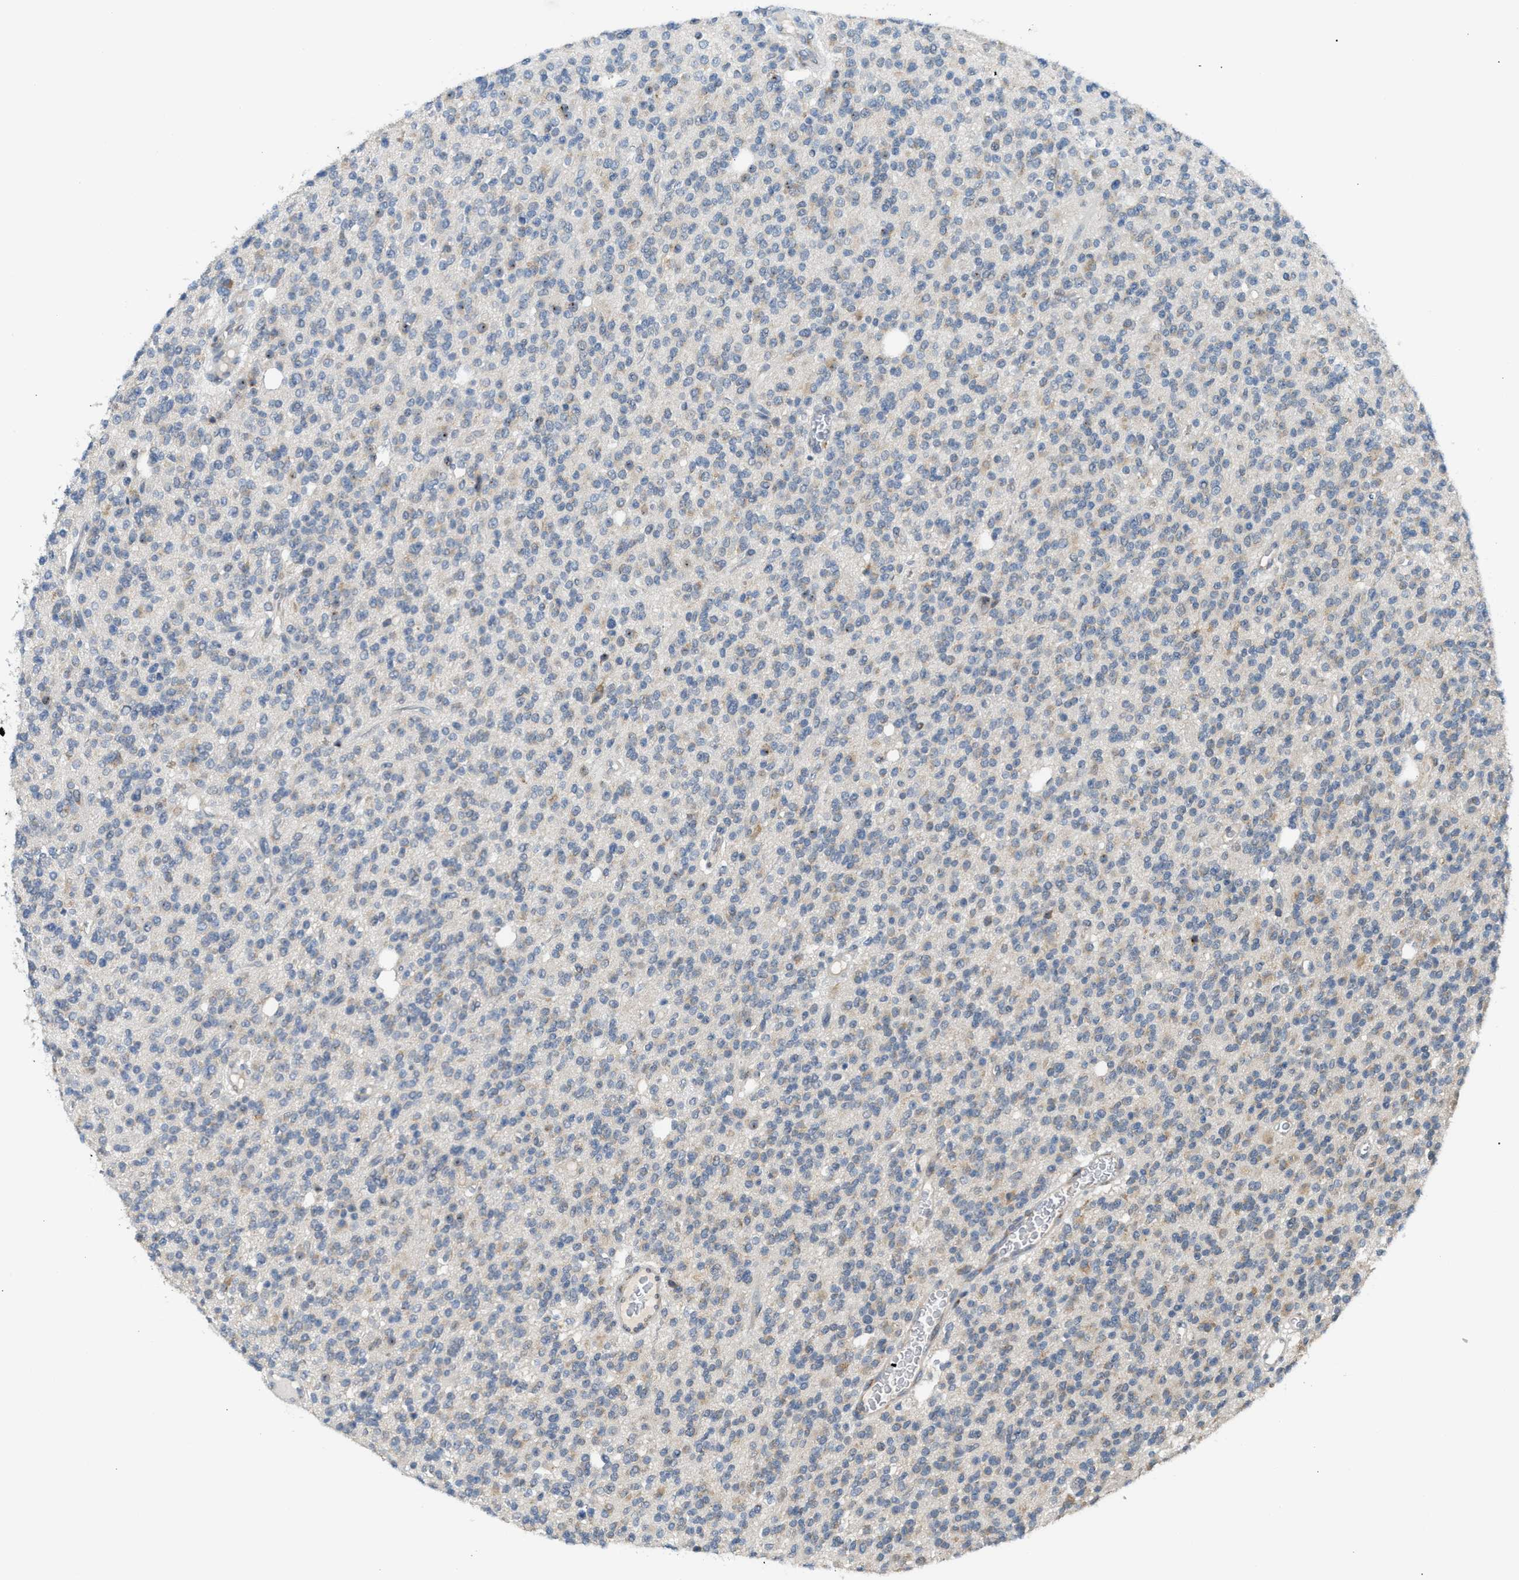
{"staining": {"intensity": "moderate", "quantity": "<25%", "location": "cytoplasmic/membranous"}, "tissue": "glioma", "cell_type": "Tumor cells", "image_type": "cancer", "snomed": [{"axis": "morphology", "description": "Glioma, malignant, High grade"}, {"axis": "topography", "description": "Brain"}], "caption": "A high-resolution micrograph shows immunohistochemistry staining of high-grade glioma (malignant), which demonstrates moderate cytoplasmic/membranous staining in about <25% of tumor cells.", "gene": "KCNC2", "patient": {"sex": "male", "age": 34}}